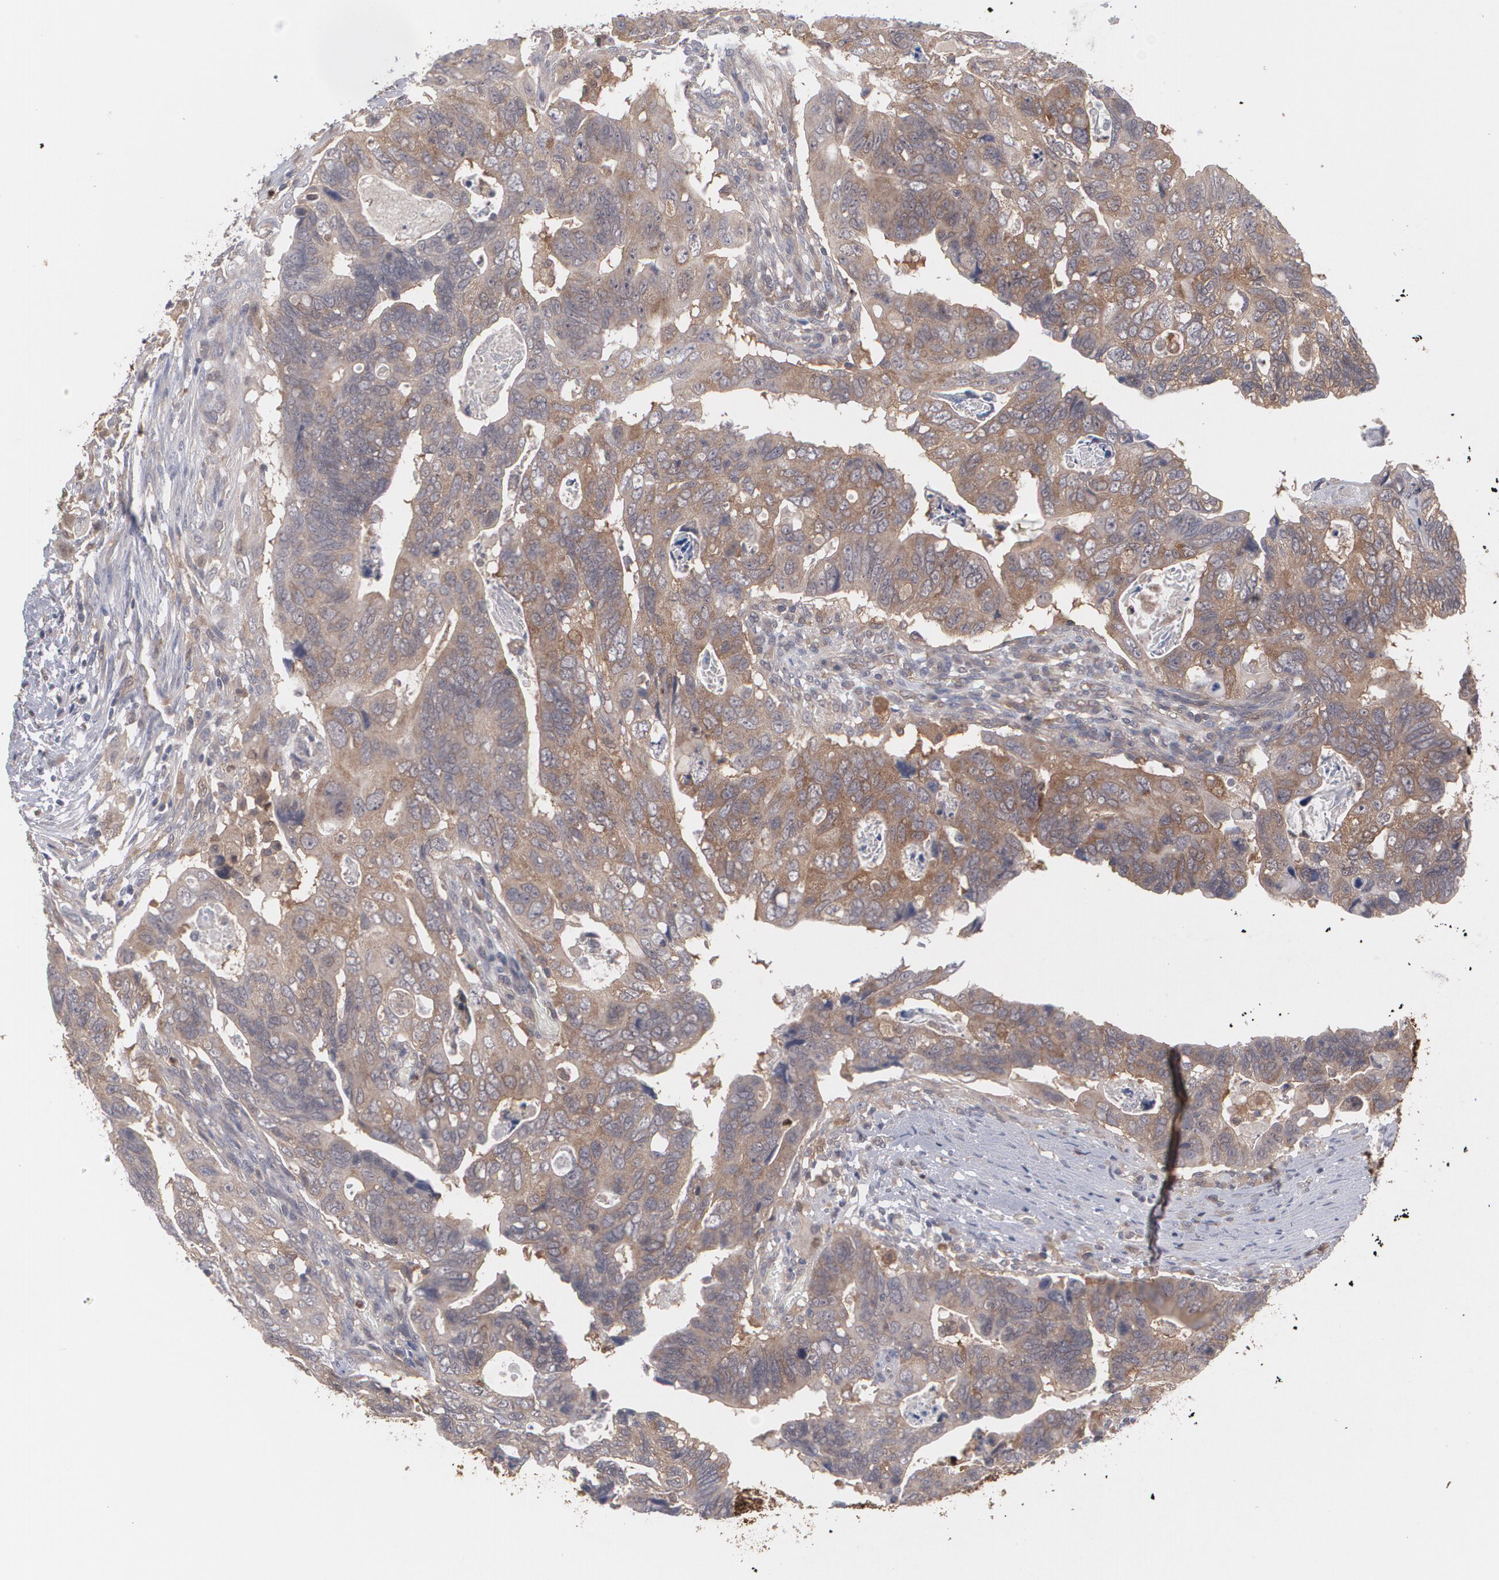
{"staining": {"intensity": "moderate", "quantity": ">75%", "location": "cytoplasmic/membranous"}, "tissue": "colorectal cancer", "cell_type": "Tumor cells", "image_type": "cancer", "snomed": [{"axis": "morphology", "description": "Adenocarcinoma, NOS"}, {"axis": "topography", "description": "Rectum"}], "caption": "Human colorectal cancer (adenocarcinoma) stained with a protein marker demonstrates moderate staining in tumor cells.", "gene": "HTT", "patient": {"sex": "male", "age": 53}}